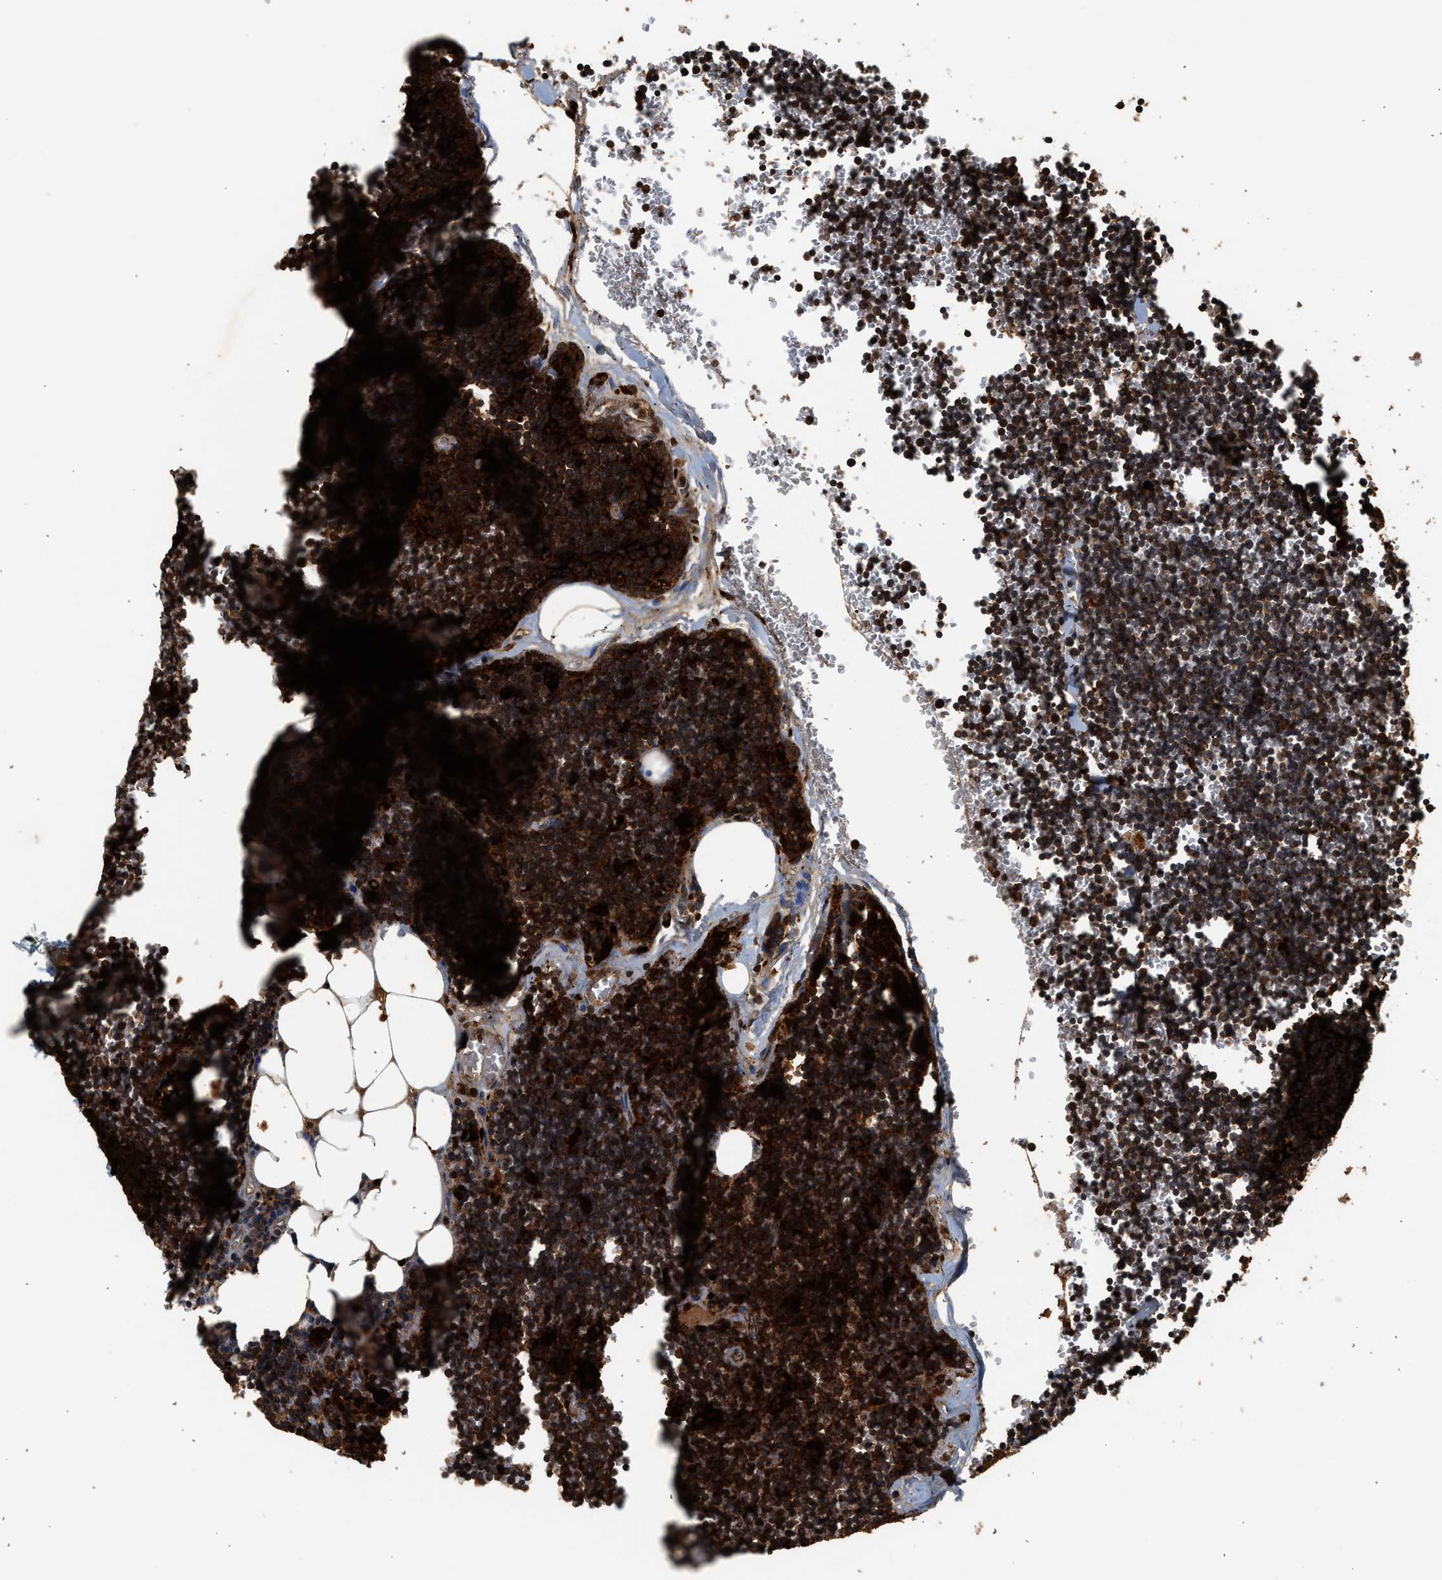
{"staining": {"intensity": "weak", "quantity": "<25%", "location": "cytoplasmic/membranous,nuclear"}, "tissue": "lymph node", "cell_type": "Germinal center cells", "image_type": "normal", "snomed": [{"axis": "morphology", "description": "Normal tissue, NOS"}, {"axis": "topography", "description": "Lymph node"}], "caption": "This is a photomicrograph of immunohistochemistry (IHC) staining of benign lymph node, which shows no positivity in germinal center cells. Nuclei are stained in blue.", "gene": "CTSV", "patient": {"sex": "male", "age": 33}}